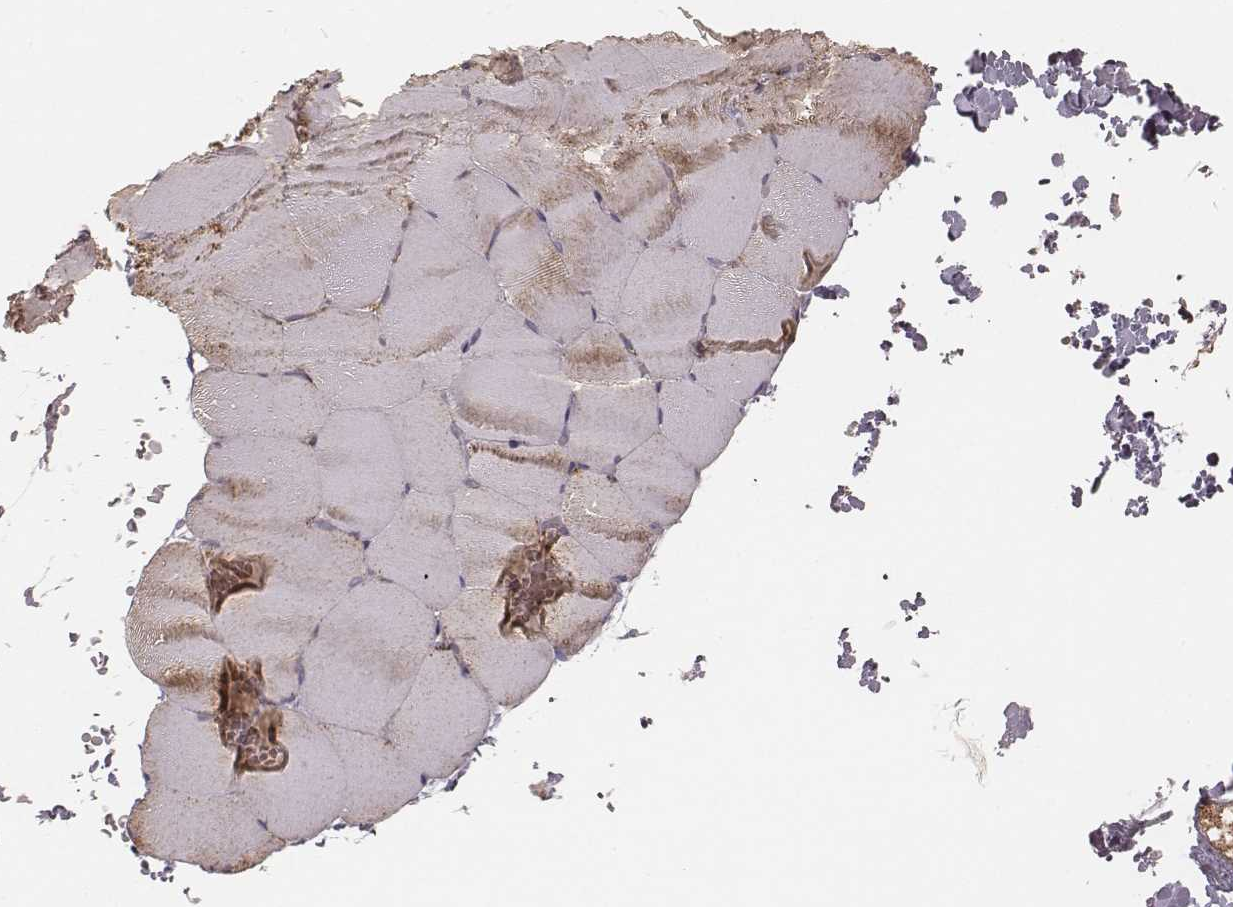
{"staining": {"intensity": "moderate", "quantity": "25%-75%", "location": "cytoplasmic/membranous"}, "tissue": "skeletal muscle", "cell_type": "Myocytes", "image_type": "normal", "snomed": [{"axis": "morphology", "description": "Normal tissue, NOS"}, {"axis": "topography", "description": "Skeletal muscle"}], "caption": "Normal skeletal muscle was stained to show a protein in brown. There is medium levels of moderate cytoplasmic/membranous staining in about 25%-75% of myocytes.", "gene": "CS", "patient": {"sex": "female", "age": 37}}